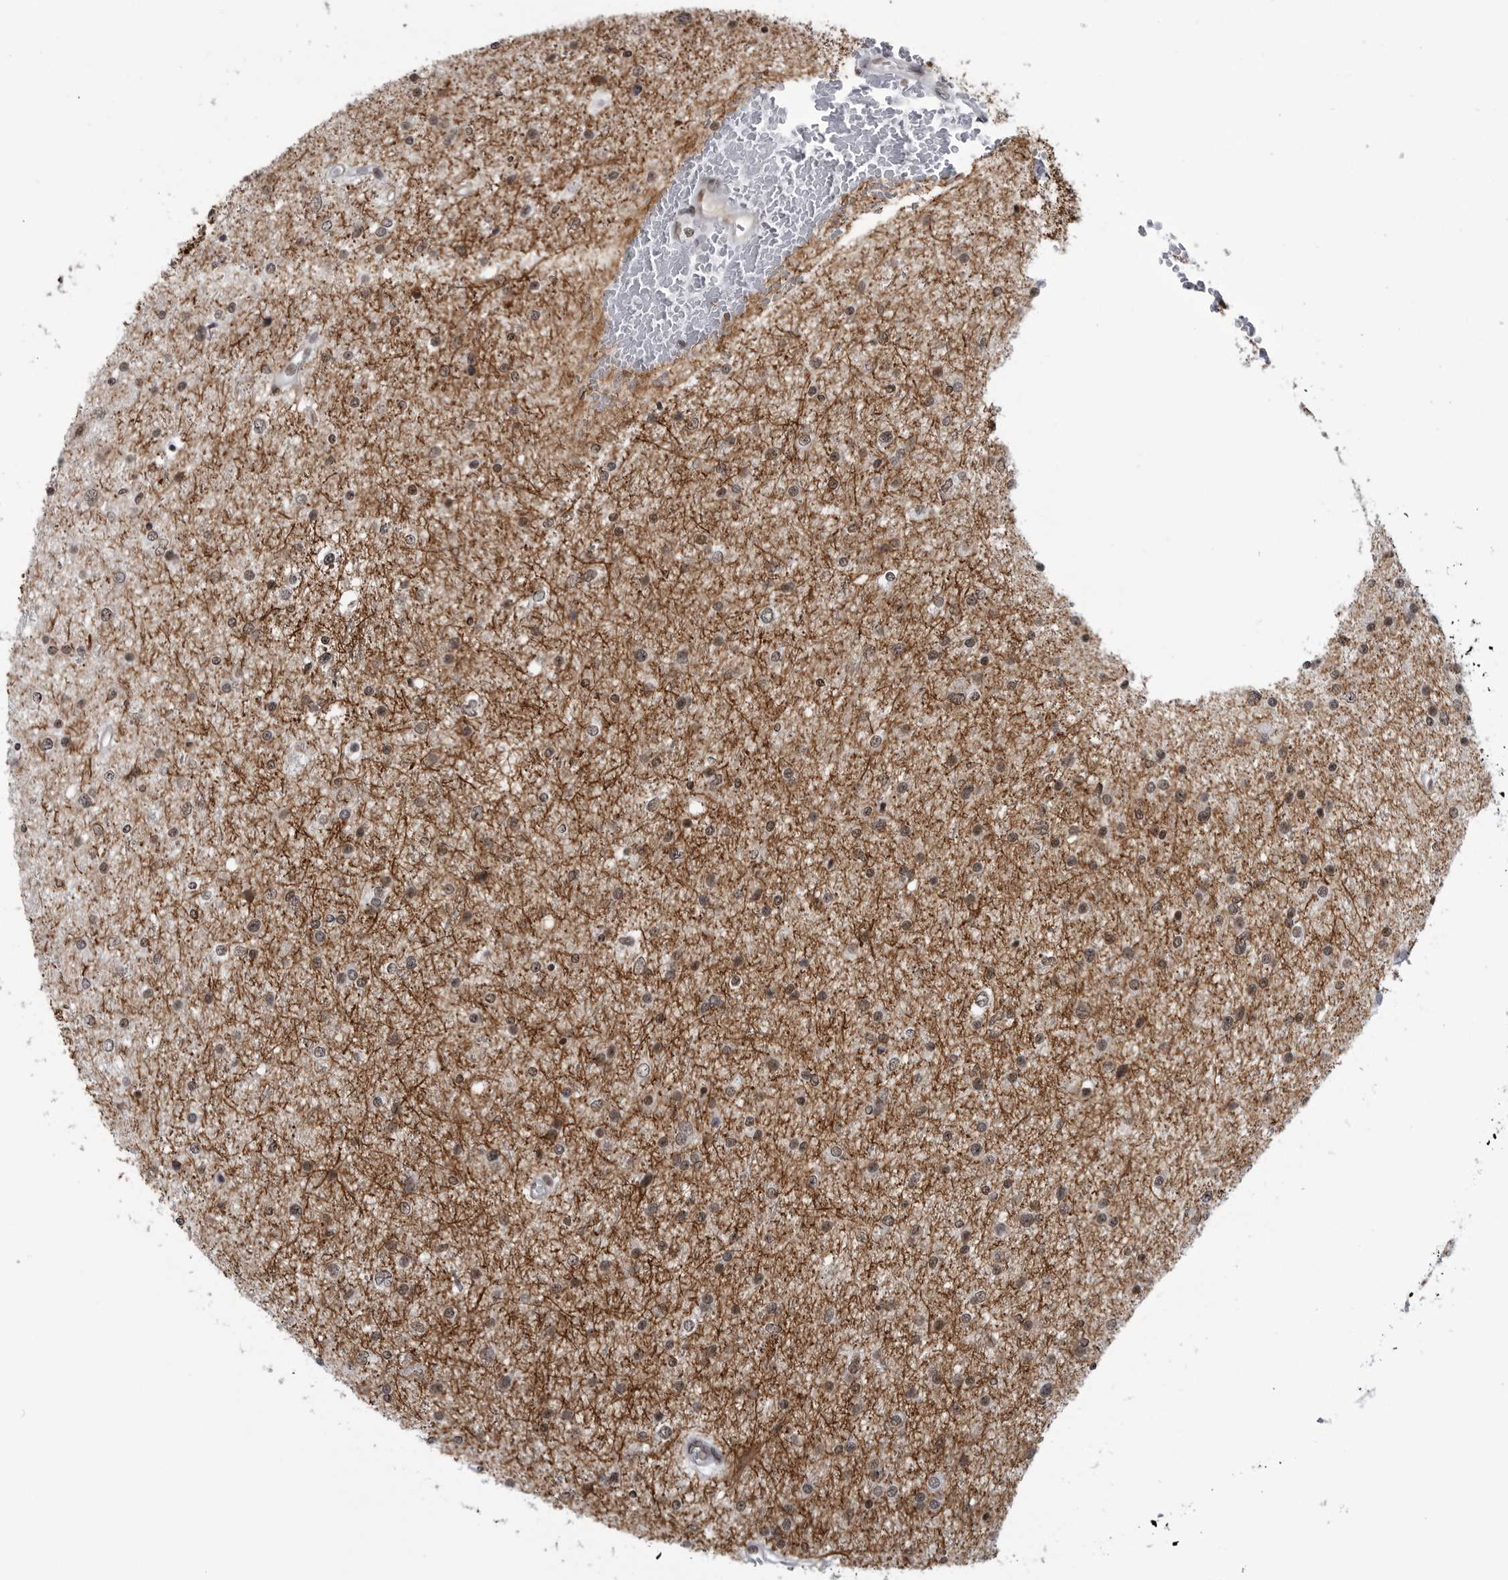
{"staining": {"intensity": "weak", "quantity": "<25%", "location": "nuclear"}, "tissue": "glioma", "cell_type": "Tumor cells", "image_type": "cancer", "snomed": [{"axis": "morphology", "description": "Glioma, malignant, Low grade"}, {"axis": "topography", "description": "Brain"}], "caption": "An image of human glioma is negative for staining in tumor cells. (DAB IHC, high magnification).", "gene": "RNF26", "patient": {"sex": "female", "age": 37}}